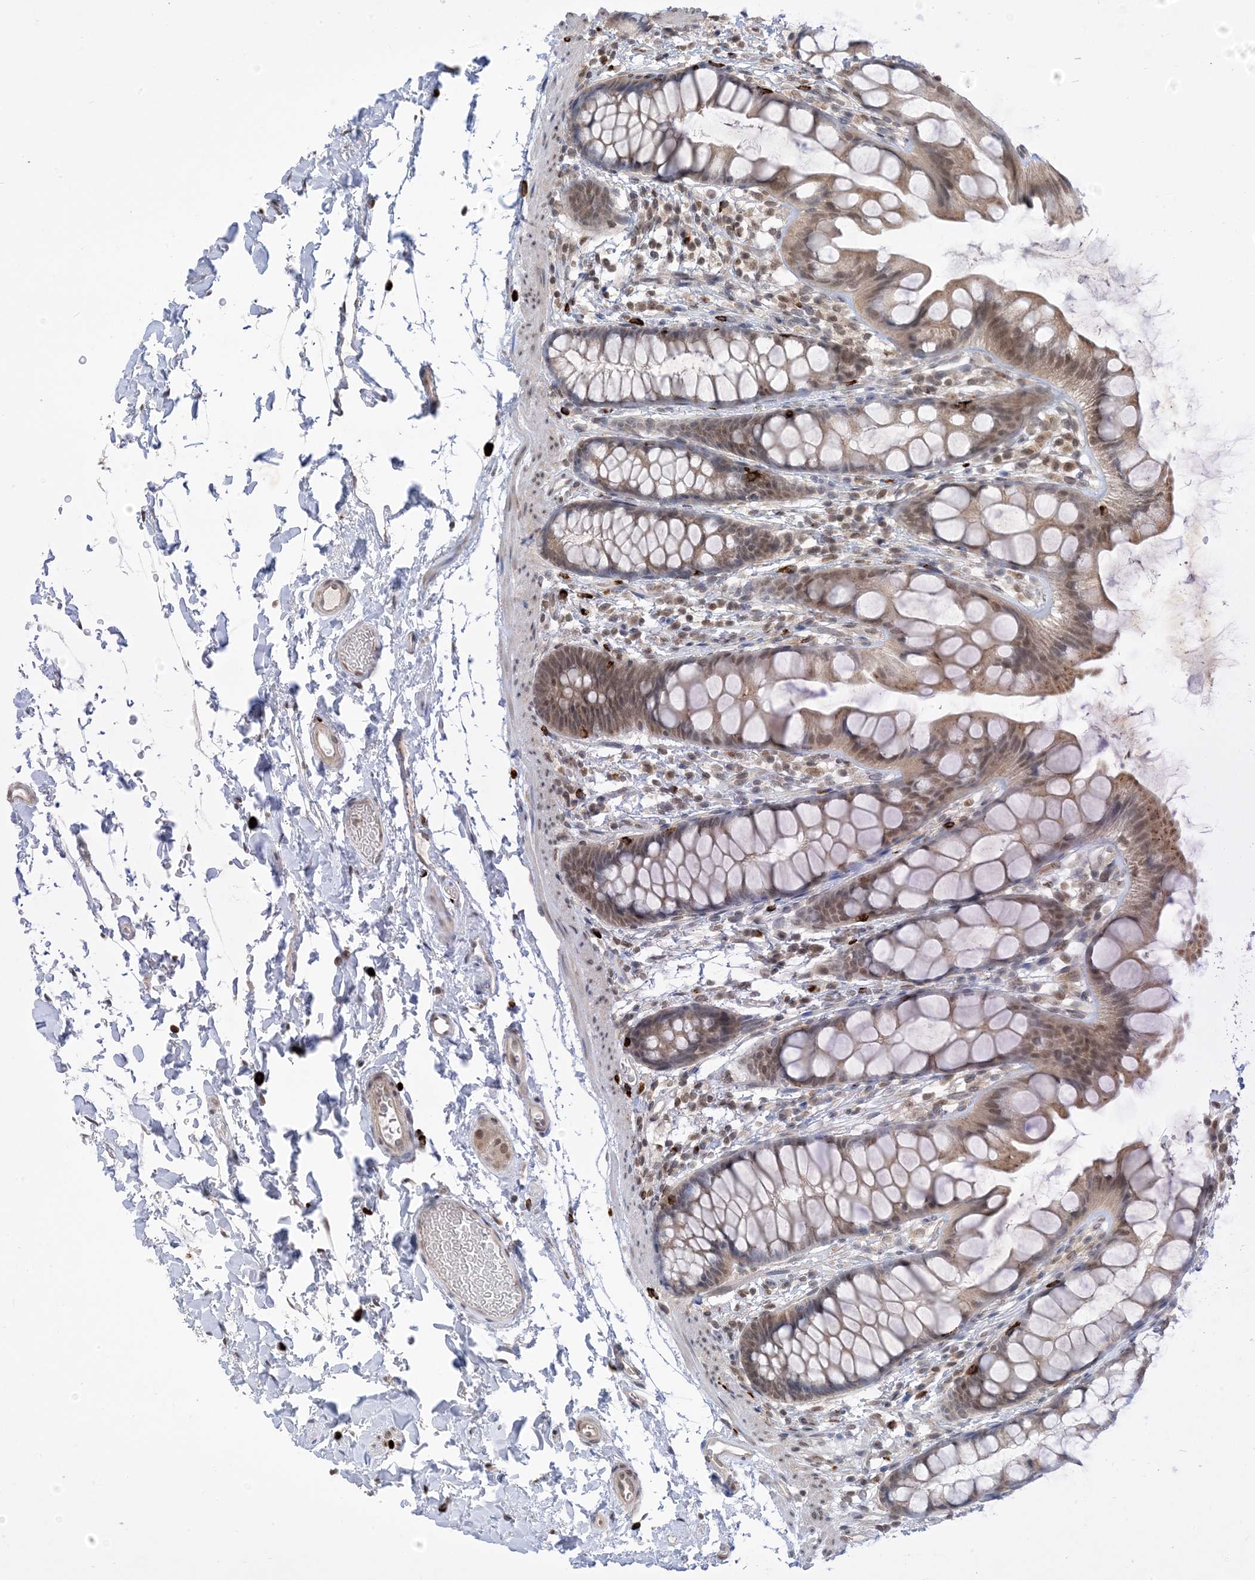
{"staining": {"intensity": "weak", "quantity": "25%-75%", "location": "cytoplasmic/membranous"}, "tissue": "rectum", "cell_type": "Glandular cells", "image_type": "normal", "snomed": [{"axis": "morphology", "description": "Normal tissue, NOS"}, {"axis": "topography", "description": "Rectum"}], "caption": "Benign rectum was stained to show a protein in brown. There is low levels of weak cytoplasmic/membranous expression in approximately 25%-75% of glandular cells. The staining was performed using DAB (3,3'-diaminobenzidine), with brown indicating positive protein expression. Nuclei are stained blue with hematoxylin.", "gene": "RANBP9", "patient": {"sex": "female", "age": 65}}